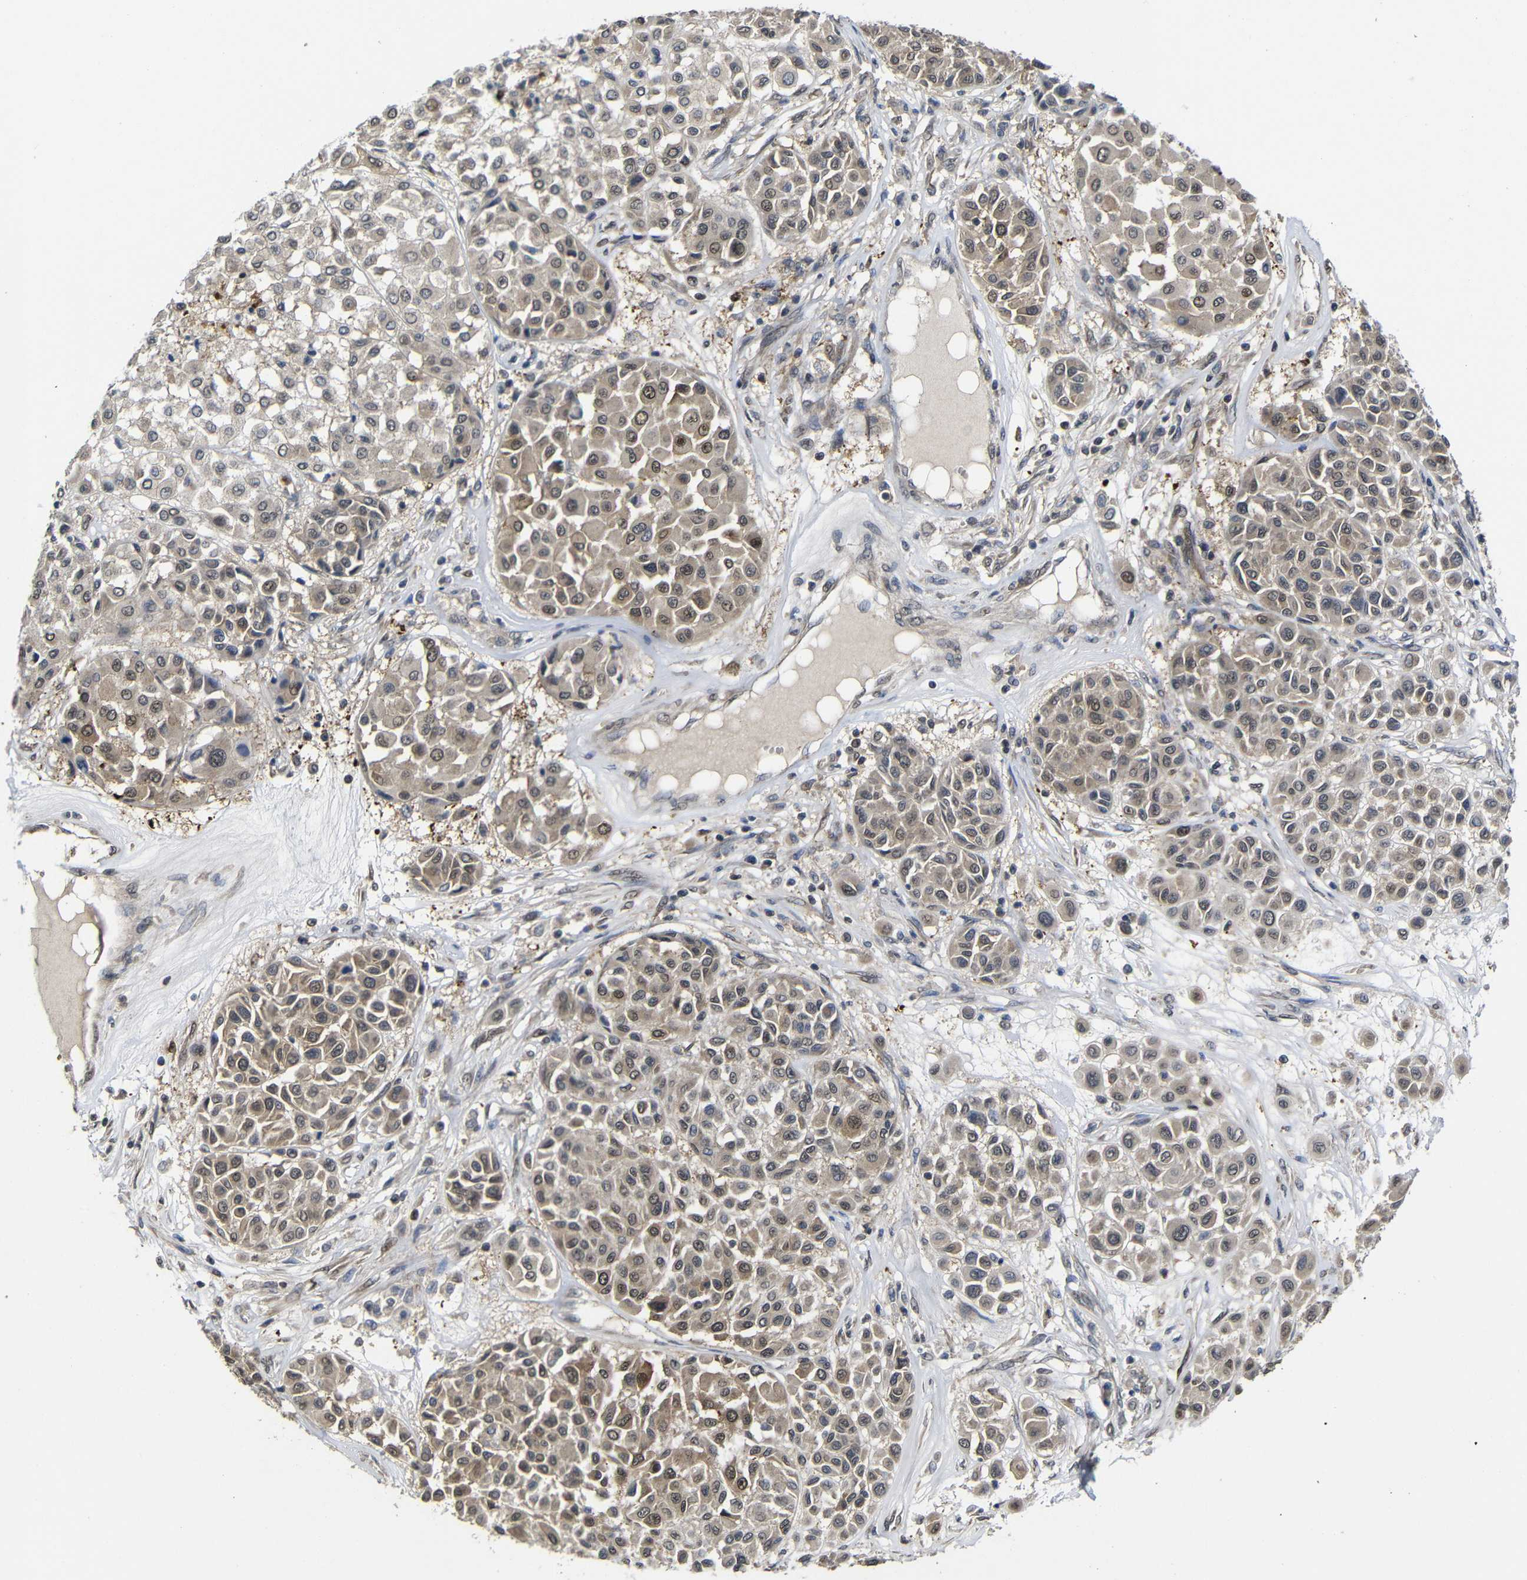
{"staining": {"intensity": "weak", "quantity": ">75%", "location": "cytoplasmic/membranous,nuclear"}, "tissue": "melanoma", "cell_type": "Tumor cells", "image_type": "cancer", "snomed": [{"axis": "morphology", "description": "Malignant melanoma, Metastatic site"}, {"axis": "topography", "description": "Soft tissue"}], "caption": "Melanoma stained for a protein (brown) demonstrates weak cytoplasmic/membranous and nuclear positive expression in approximately >75% of tumor cells.", "gene": "ATG12", "patient": {"sex": "male", "age": 41}}